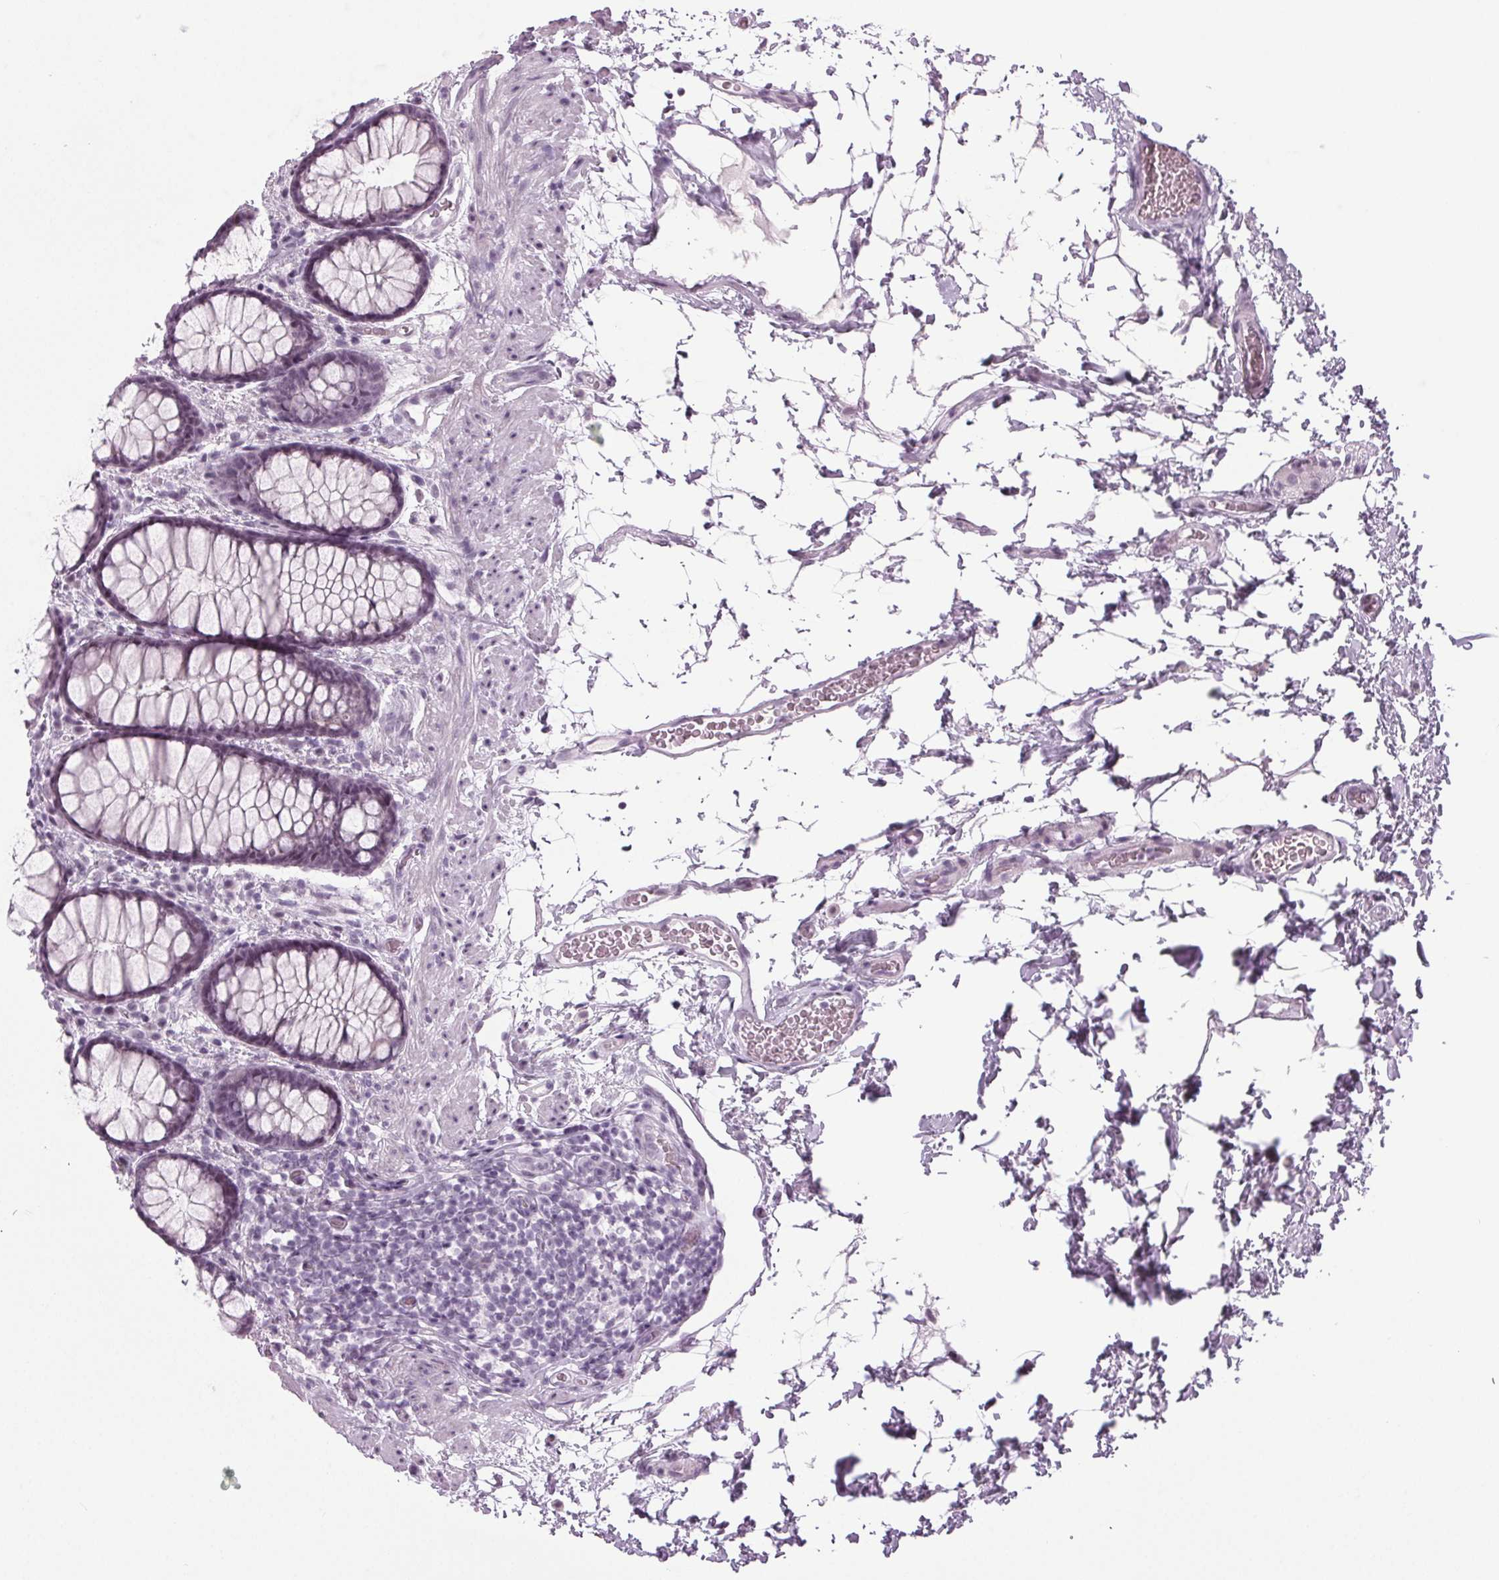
{"staining": {"intensity": "weak", "quantity": "25%-75%", "location": "cytoplasmic/membranous,nuclear"}, "tissue": "rectum", "cell_type": "Glandular cells", "image_type": "normal", "snomed": [{"axis": "morphology", "description": "Normal tissue, NOS"}, {"axis": "topography", "description": "Rectum"}], "caption": "This micrograph demonstrates immunohistochemistry (IHC) staining of unremarkable rectum, with low weak cytoplasmic/membranous,nuclear expression in approximately 25%-75% of glandular cells.", "gene": "IGF2BP1", "patient": {"sex": "female", "age": 62}}